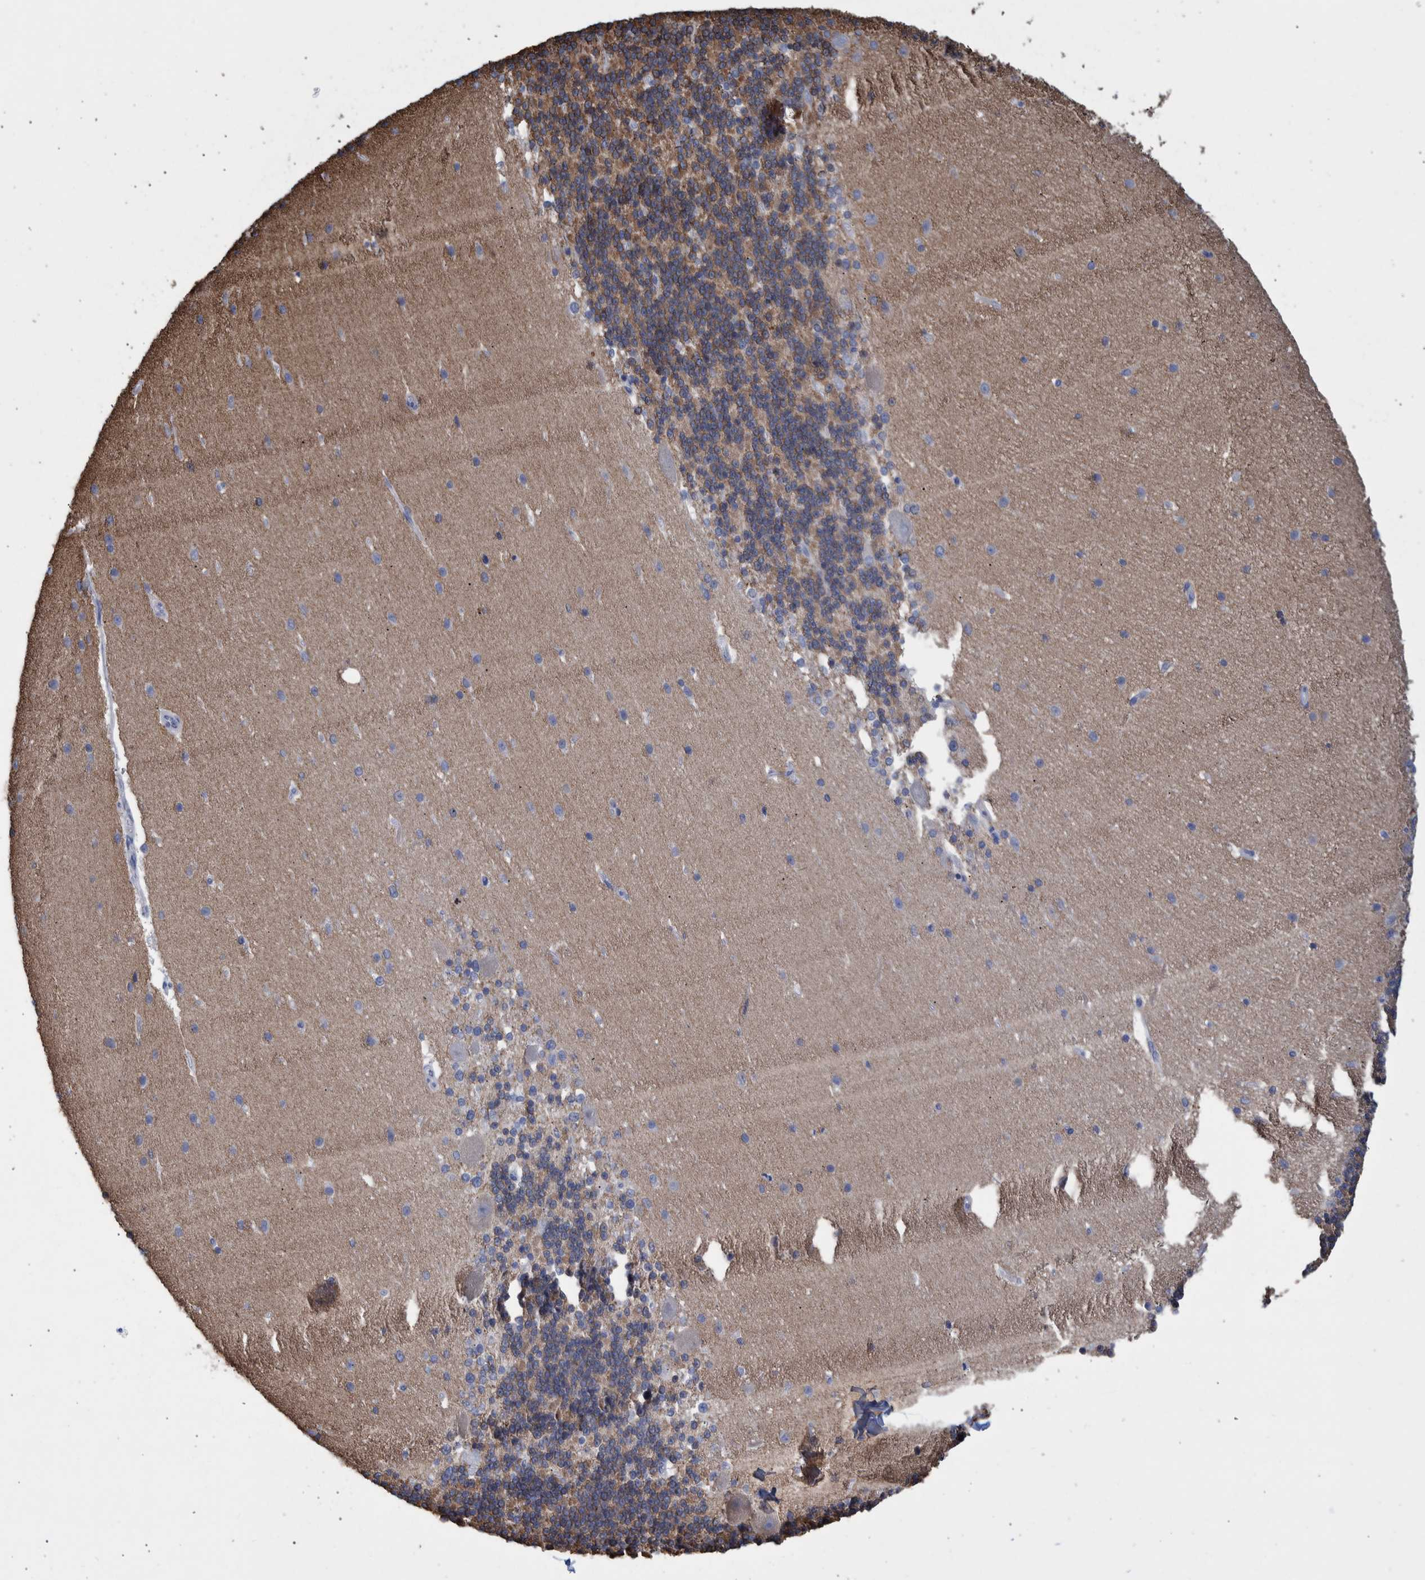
{"staining": {"intensity": "weak", "quantity": "25%-75%", "location": "cytoplasmic/membranous"}, "tissue": "cerebellum", "cell_type": "Cells in granular layer", "image_type": "normal", "snomed": [{"axis": "morphology", "description": "Normal tissue, NOS"}, {"axis": "topography", "description": "Cerebellum"}], "caption": "Immunohistochemistry (IHC) micrograph of benign human cerebellum stained for a protein (brown), which shows low levels of weak cytoplasmic/membranous staining in about 25%-75% of cells in granular layer.", "gene": "PPP3CC", "patient": {"sex": "female", "age": 19}}